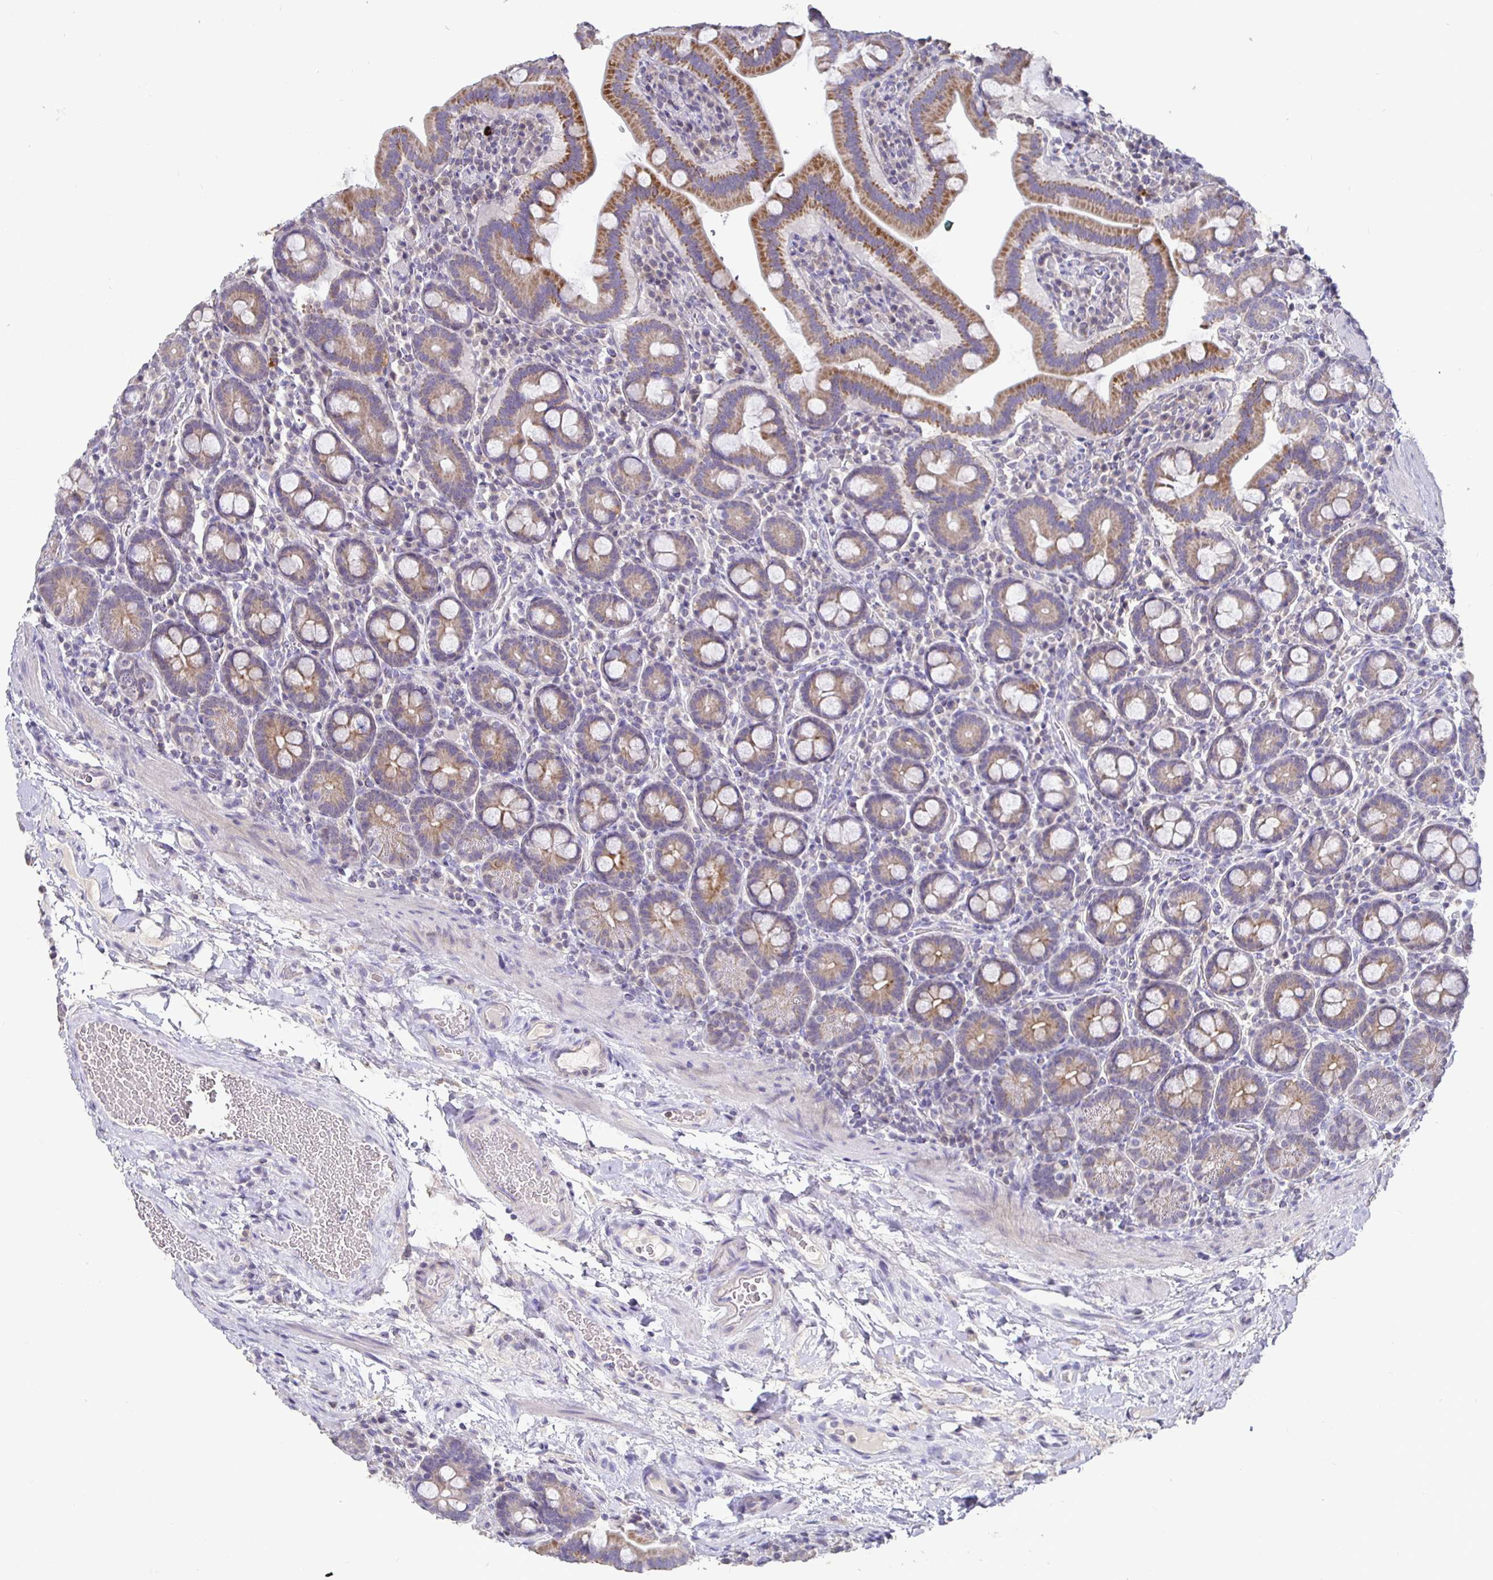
{"staining": {"intensity": "moderate", "quantity": "25%-75%", "location": "cytoplasmic/membranous"}, "tissue": "small intestine", "cell_type": "Glandular cells", "image_type": "normal", "snomed": [{"axis": "morphology", "description": "Normal tissue, NOS"}, {"axis": "topography", "description": "Small intestine"}], "caption": "There is medium levels of moderate cytoplasmic/membranous positivity in glandular cells of unremarkable small intestine, as demonstrated by immunohistochemical staining (brown color).", "gene": "SHISA4", "patient": {"sex": "male", "age": 26}}